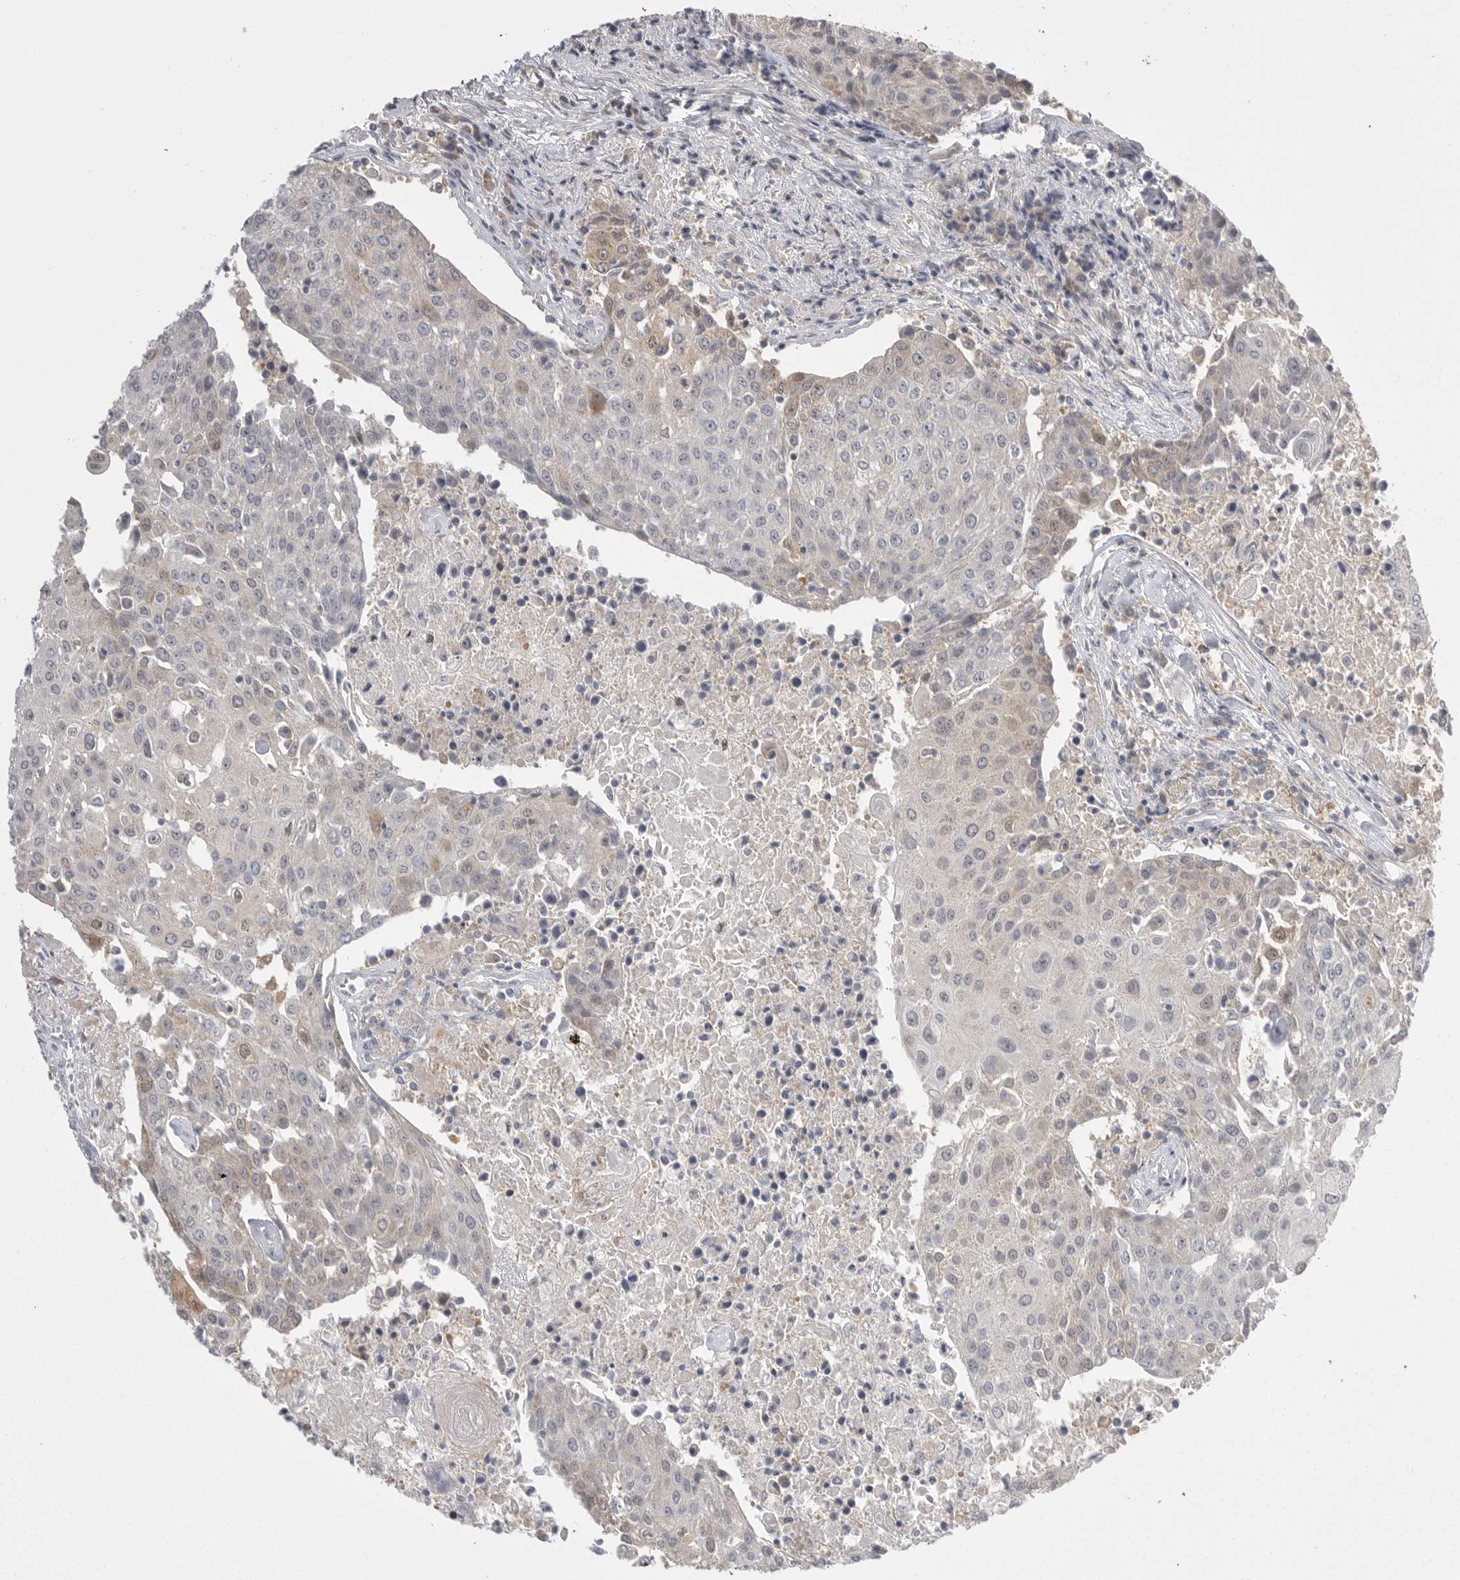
{"staining": {"intensity": "moderate", "quantity": "<25%", "location": "cytoplasmic/membranous"}, "tissue": "urothelial cancer", "cell_type": "Tumor cells", "image_type": "cancer", "snomed": [{"axis": "morphology", "description": "Urothelial carcinoma, High grade"}, {"axis": "topography", "description": "Urinary bladder"}], "caption": "Immunohistochemistry (IHC) staining of urothelial cancer, which exhibits low levels of moderate cytoplasmic/membranous staining in approximately <25% of tumor cells indicating moderate cytoplasmic/membranous protein positivity. The staining was performed using DAB (3,3'-diaminobenzidine) (brown) for protein detection and nuclei were counterstained in hematoxylin (blue).", "gene": "KYAT3", "patient": {"sex": "female", "age": 85}}